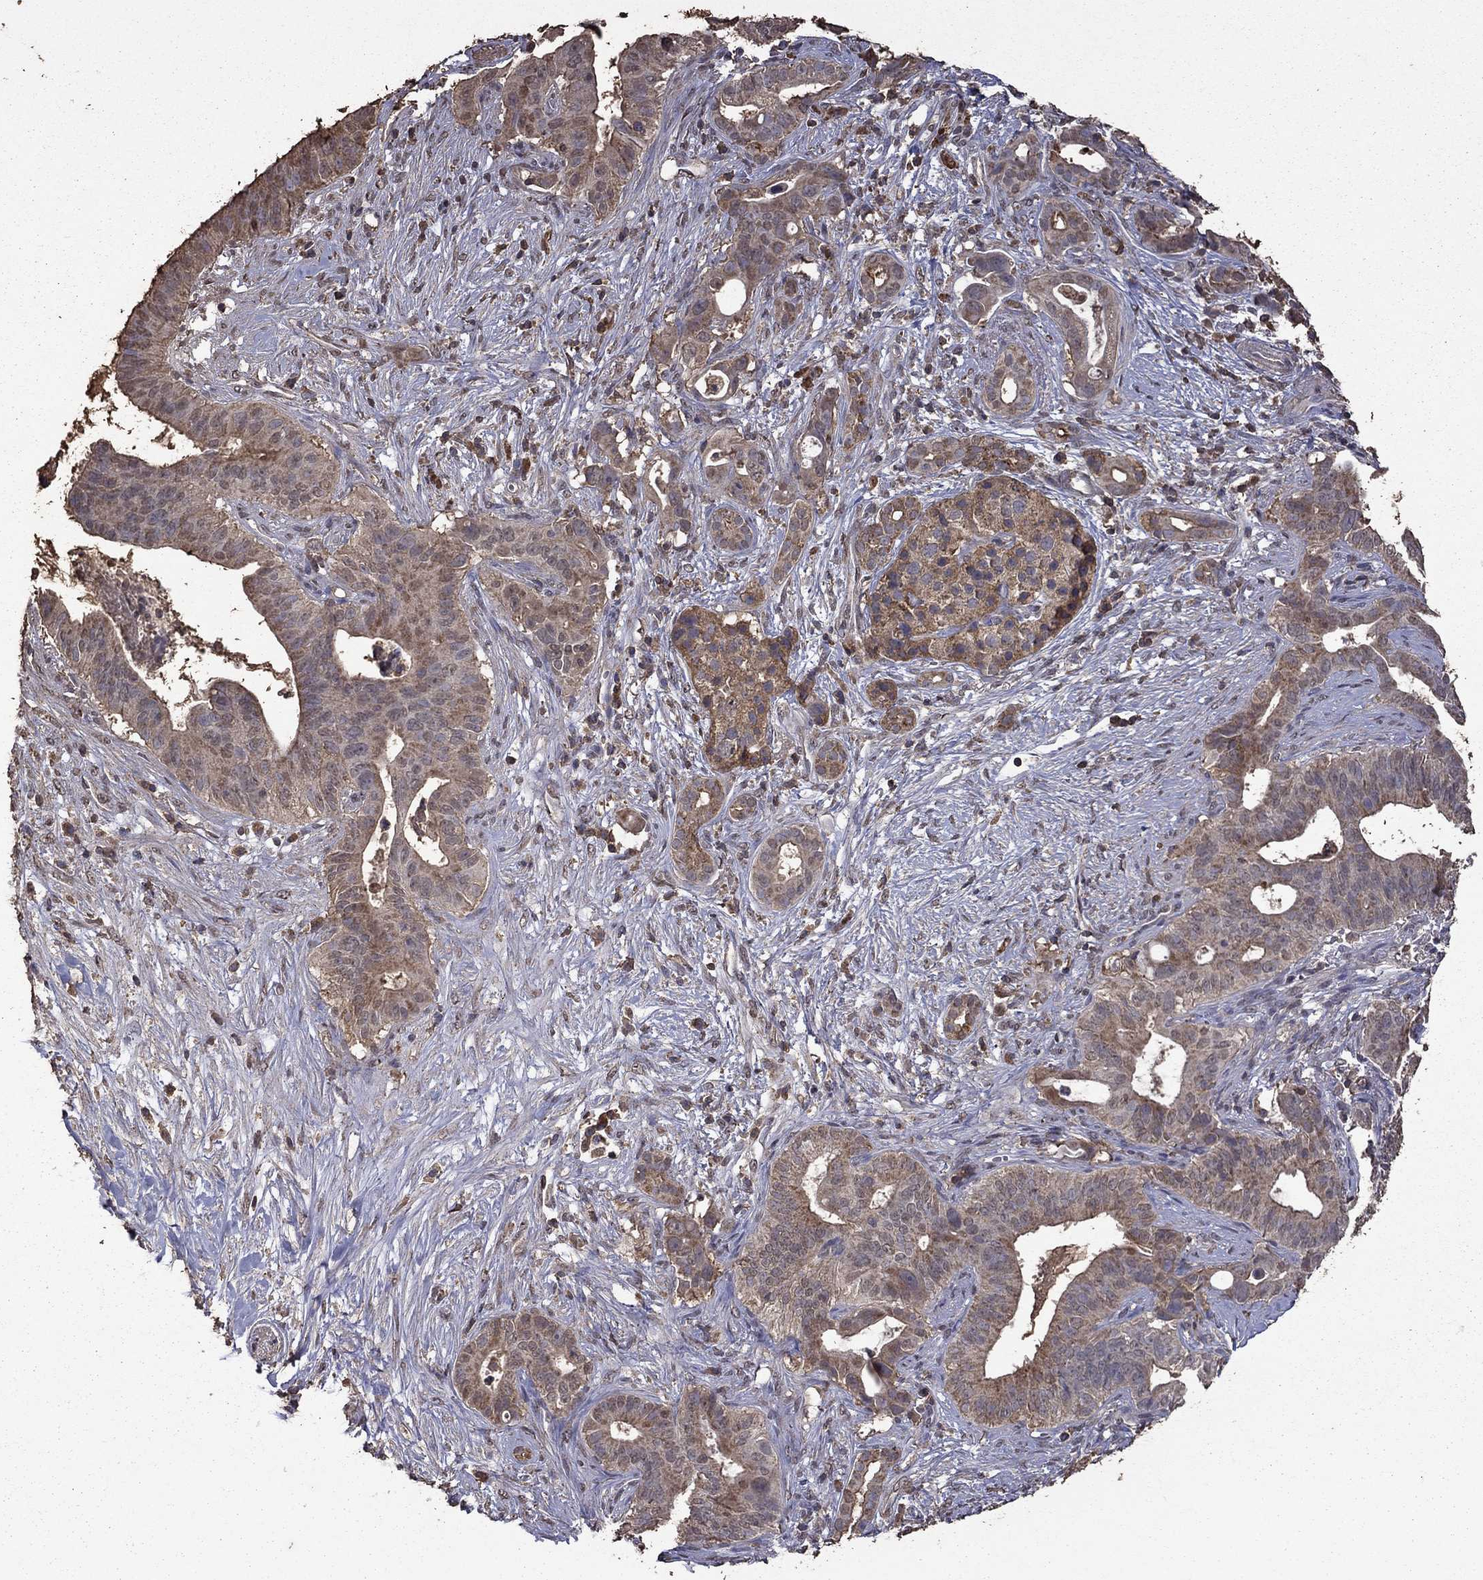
{"staining": {"intensity": "weak", "quantity": "<25%", "location": "cytoplasmic/membranous"}, "tissue": "pancreatic cancer", "cell_type": "Tumor cells", "image_type": "cancer", "snomed": [{"axis": "morphology", "description": "Adenocarcinoma, NOS"}, {"axis": "topography", "description": "Pancreas"}], "caption": "Immunohistochemistry of human adenocarcinoma (pancreatic) exhibits no staining in tumor cells.", "gene": "SERPINA5", "patient": {"sex": "male", "age": 61}}